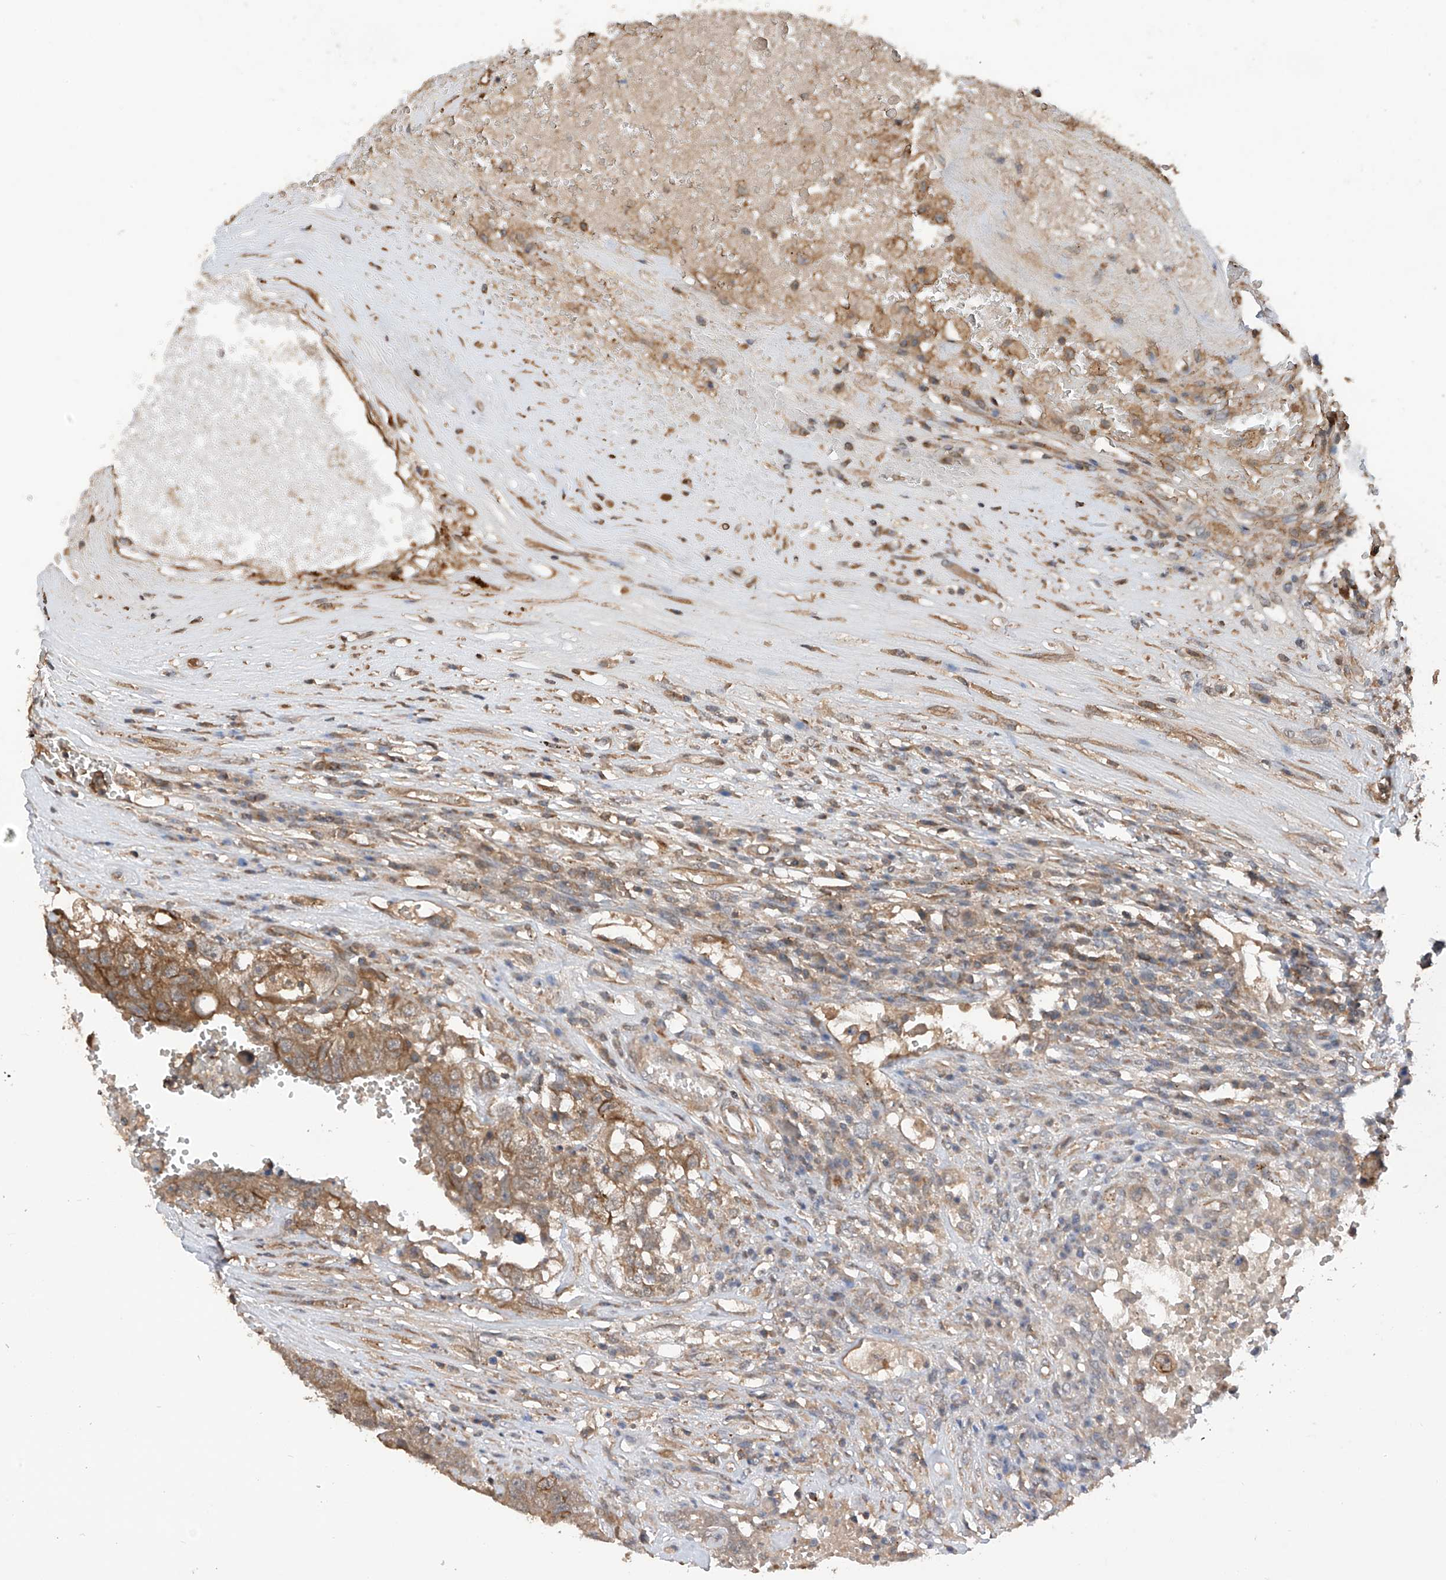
{"staining": {"intensity": "moderate", "quantity": ">75%", "location": "cytoplasmic/membranous"}, "tissue": "testis cancer", "cell_type": "Tumor cells", "image_type": "cancer", "snomed": [{"axis": "morphology", "description": "Carcinoma, Embryonal, NOS"}, {"axis": "topography", "description": "Testis"}], "caption": "Immunohistochemistry (IHC) micrograph of neoplastic tissue: testis cancer (embryonal carcinoma) stained using immunohistochemistry (IHC) exhibits medium levels of moderate protein expression localized specifically in the cytoplasmic/membranous of tumor cells, appearing as a cytoplasmic/membranous brown color.", "gene": "RPAIN", "patient": {"sex": "male", "age": 26}}